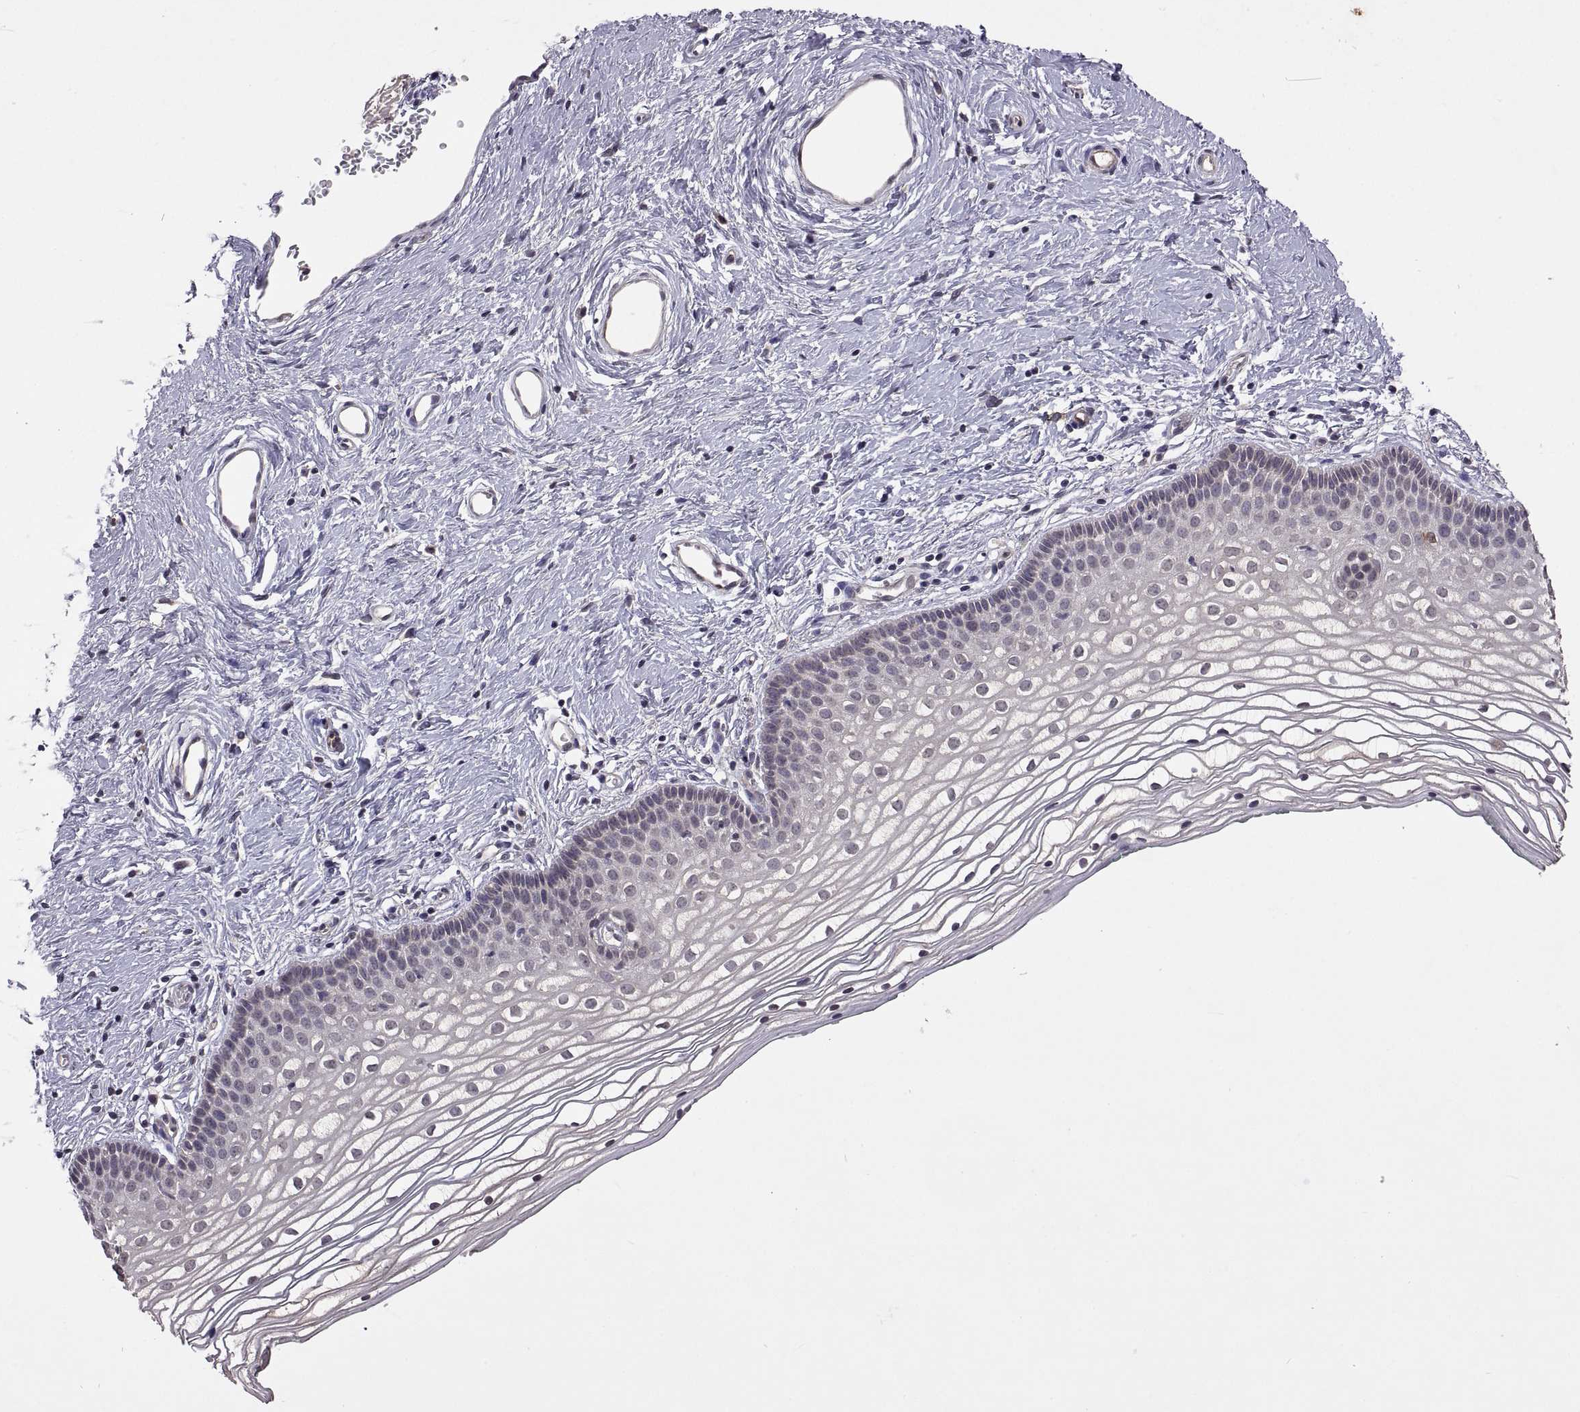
{"staining": {"intensity": "negative", "quantity": "none", "location": "none"}, "tissue": "vagina", "cell_type": "Squamous epithelial cells", "image_type": "normal", "snomed": [{"axis": "morphology", "description": "Normal tissue, NOS"}, {"axis": "topography", "description": "Vagina"}], "caption": "Vagina stained for a protein using IHC shows no staining squamous epithelial cells.", "gene": "LAMA1", "patient": {"sex": "female", "age": 36}}